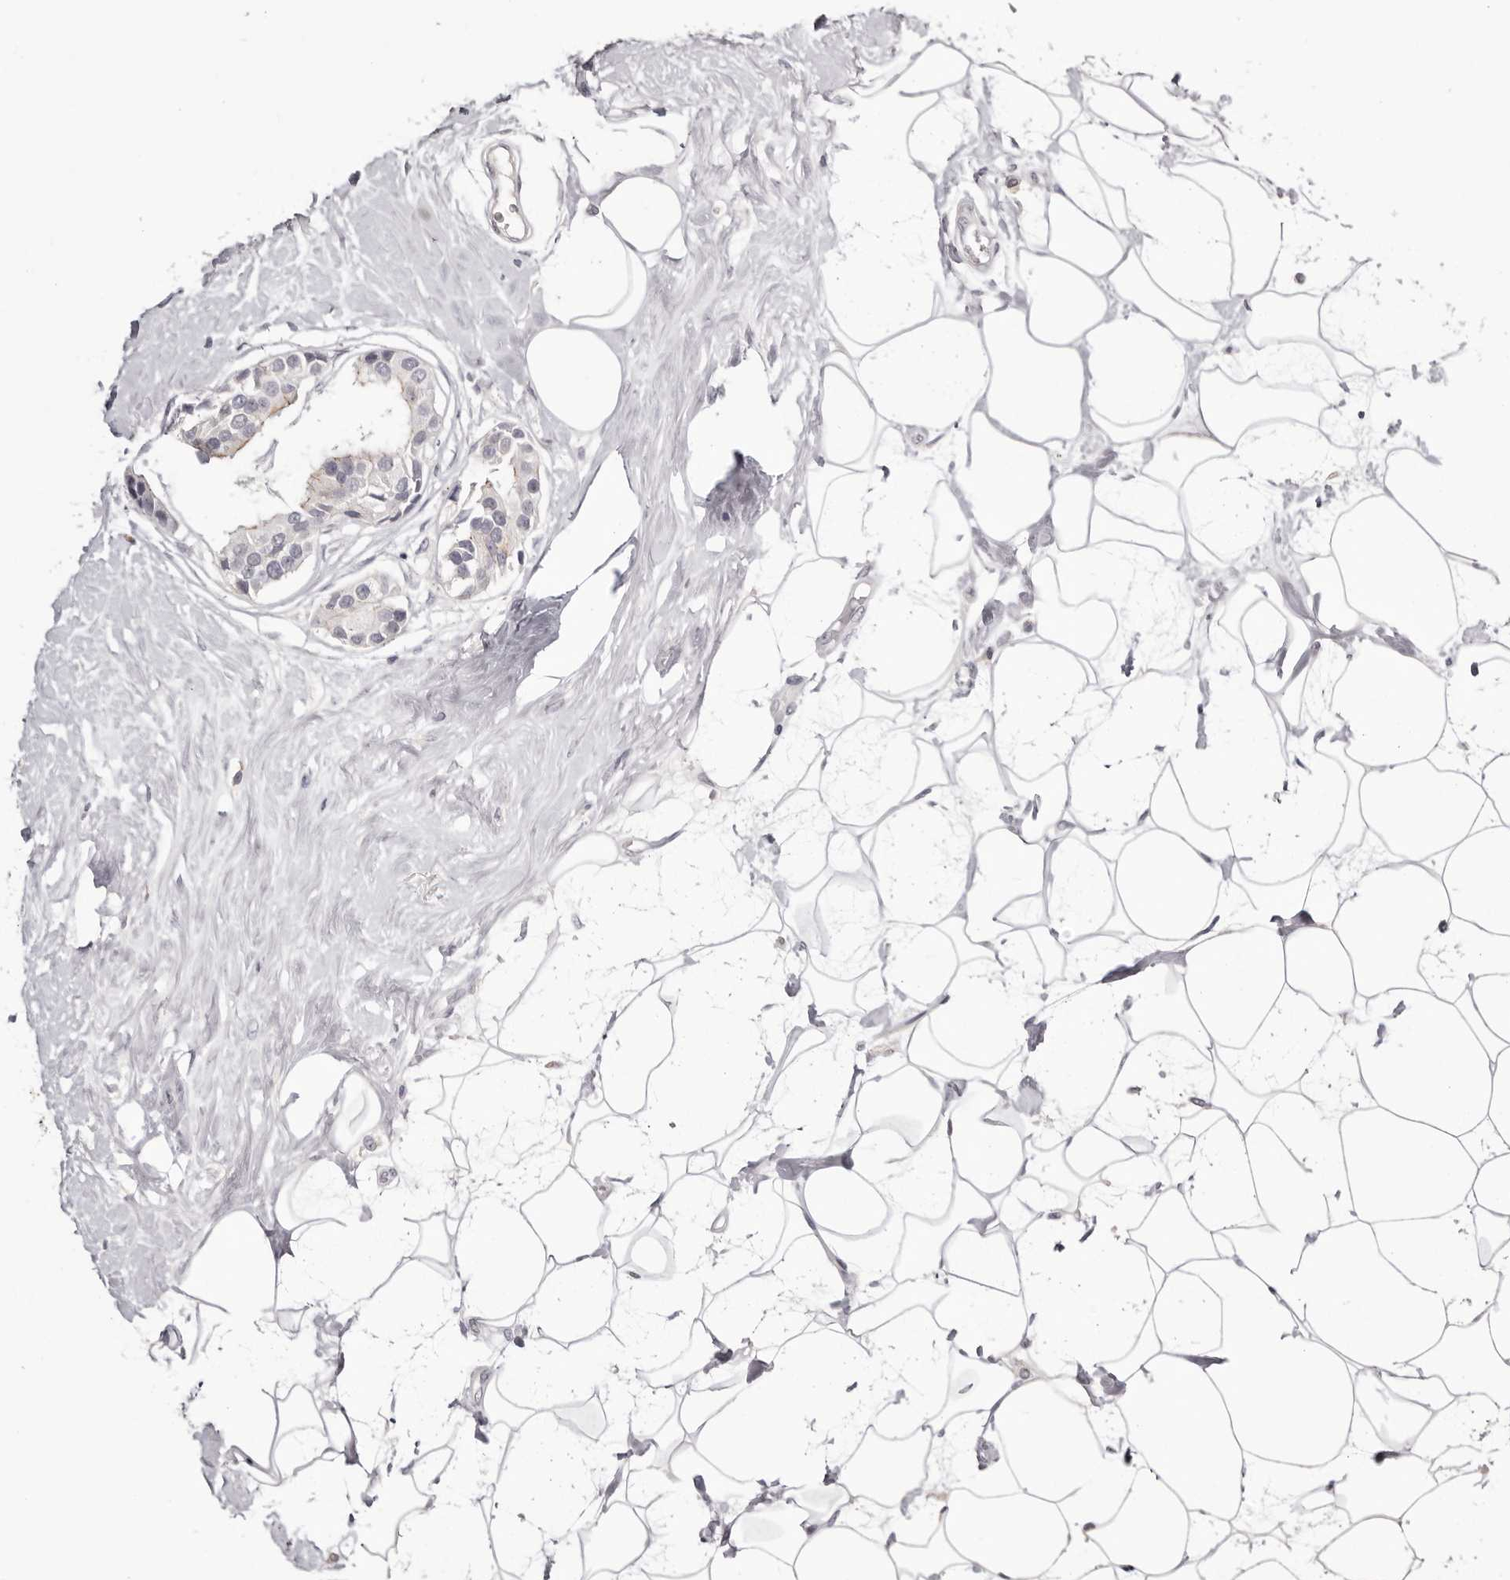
{"staining": {"intensity": "weak", "quantity": "<25%", "location": "cytoplasmic/membranous"}, "tissue": "breast cancer", "cell_type": "Tumor cells", "image_type": "cancer", "snomed": [{"axis": "morphology", "description": "Normal tissue, NOS"}, {"axis": "morphology", "description": "Duct carcinoma"}, {"axis": "topography", "description": "Breast"}], "caption": "An immunohistochemistry micrograph of breast cancer is shown. There is no staining in tumor cells of breast cancer. (Stains: DAB IHC with hematoxylin counter stain, Microscopy: brightfield microscopy at high magnification).", "gene": "PCDHB6", "patient": {"sex": "female", "age": 39}}